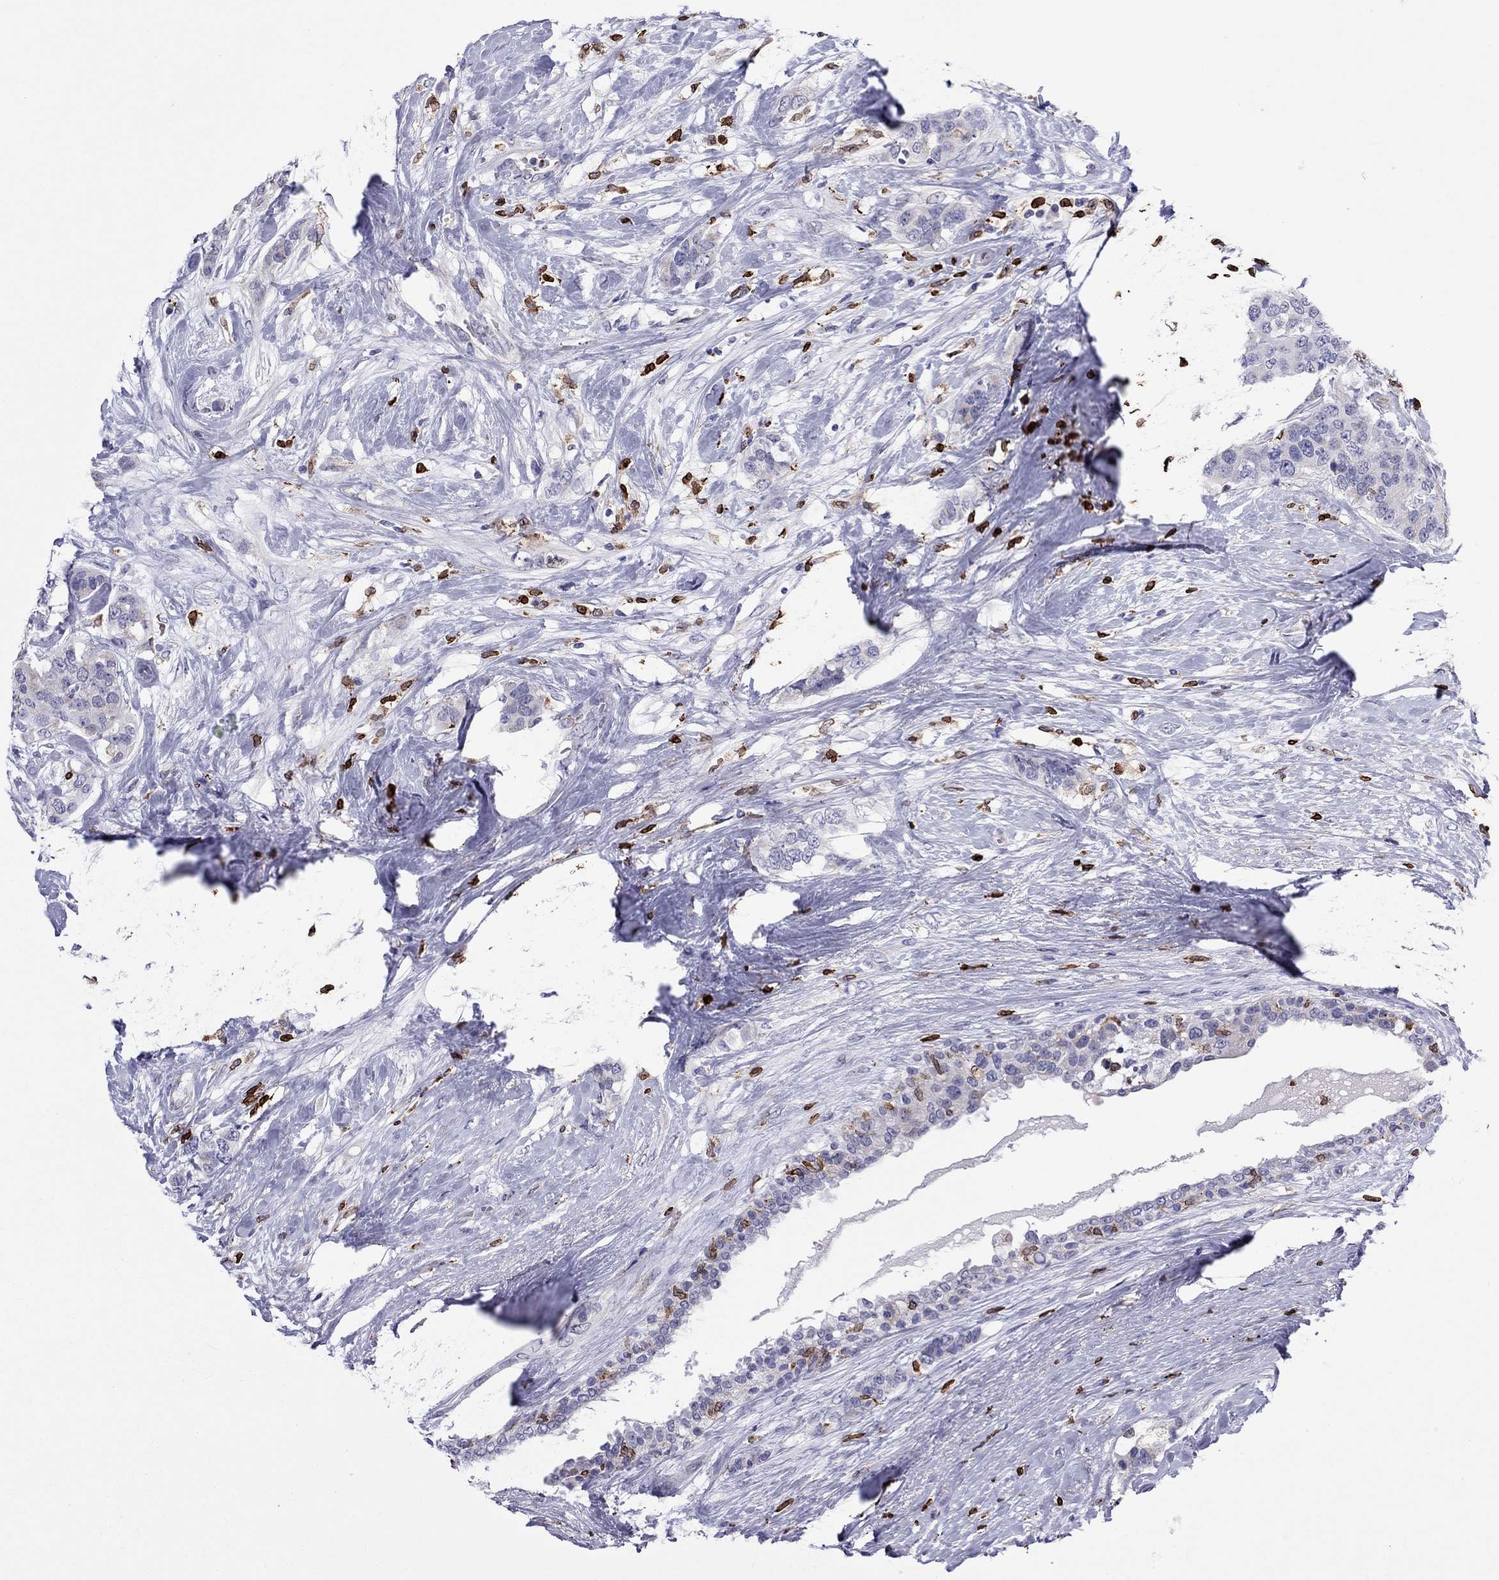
{"staining": {"intensity": "negative", "quantity": "none", "location": "none"}, "tissue": "breast cancer", "cell_type": "Tumor cells", "image_type": "cancer", "snomed": [{"axis": "morphology", "description": "Lobular carcinoma"}, {"axis": "topography", "description": "Breast"}], "caption": "Breast lobular carcinoma was stained to show a protein in brown. There is no significant positivity in tumor cells.", "gene": "ADORA2A", "patient": {"sex": "female", "age": 59}}